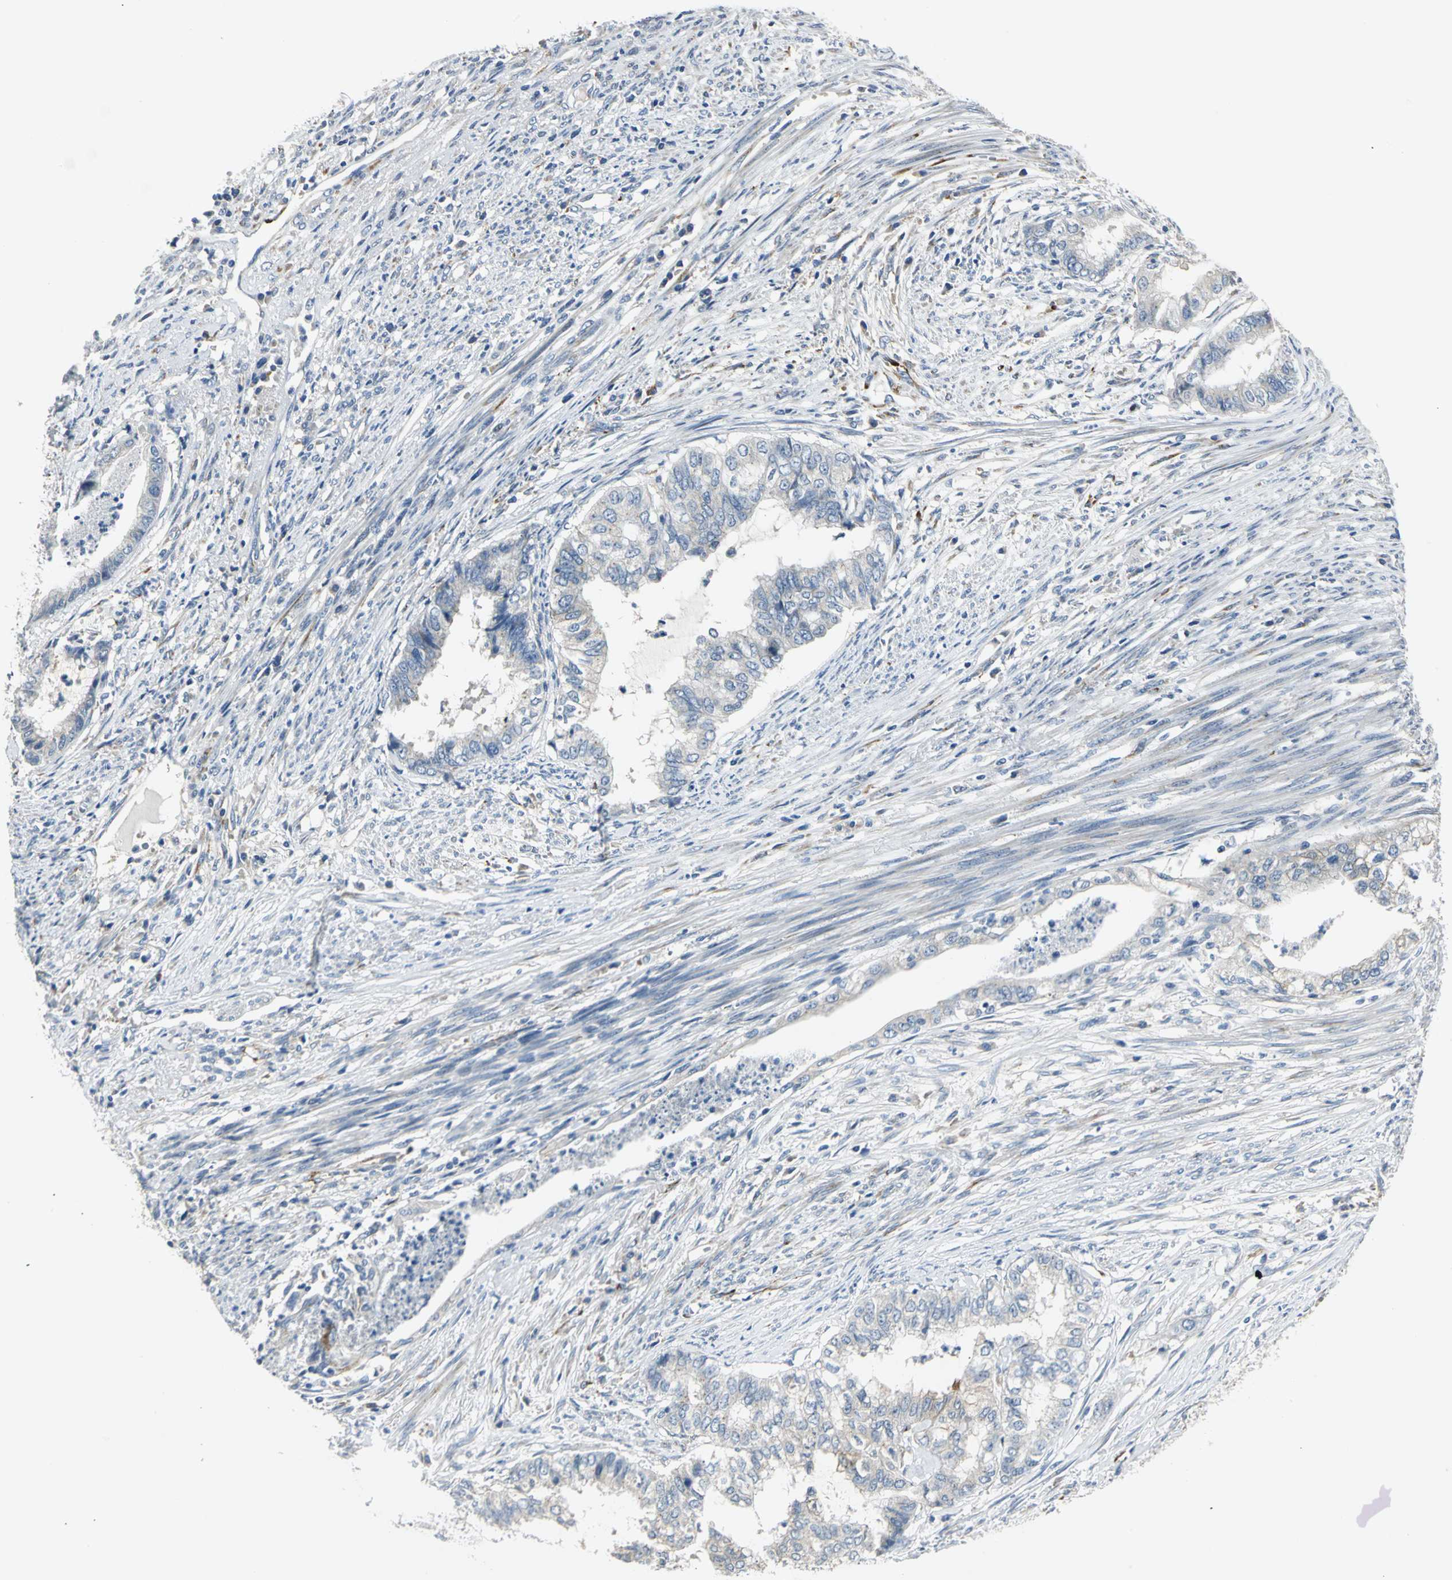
{"staining": {"intensity": "weak", "quantity": "<25%", "location": "cytoplasmic/membranous"}, "tissue": "endometrial cancer", "cell_type": "Tumor cells", "image_type": "cancer", "snomed": [{"axis": "morphology", "description": "Adenocarcinoma, NOS"}, {"axis": "topography", "description": "Endometrium"}], "caption": "This is an IHC histopathology image of endometrial adenocarcinoma. There is no positivity in tumor cells.", "gene": "B3GNT2", "patient": {"sex": "female", "age": 79}}